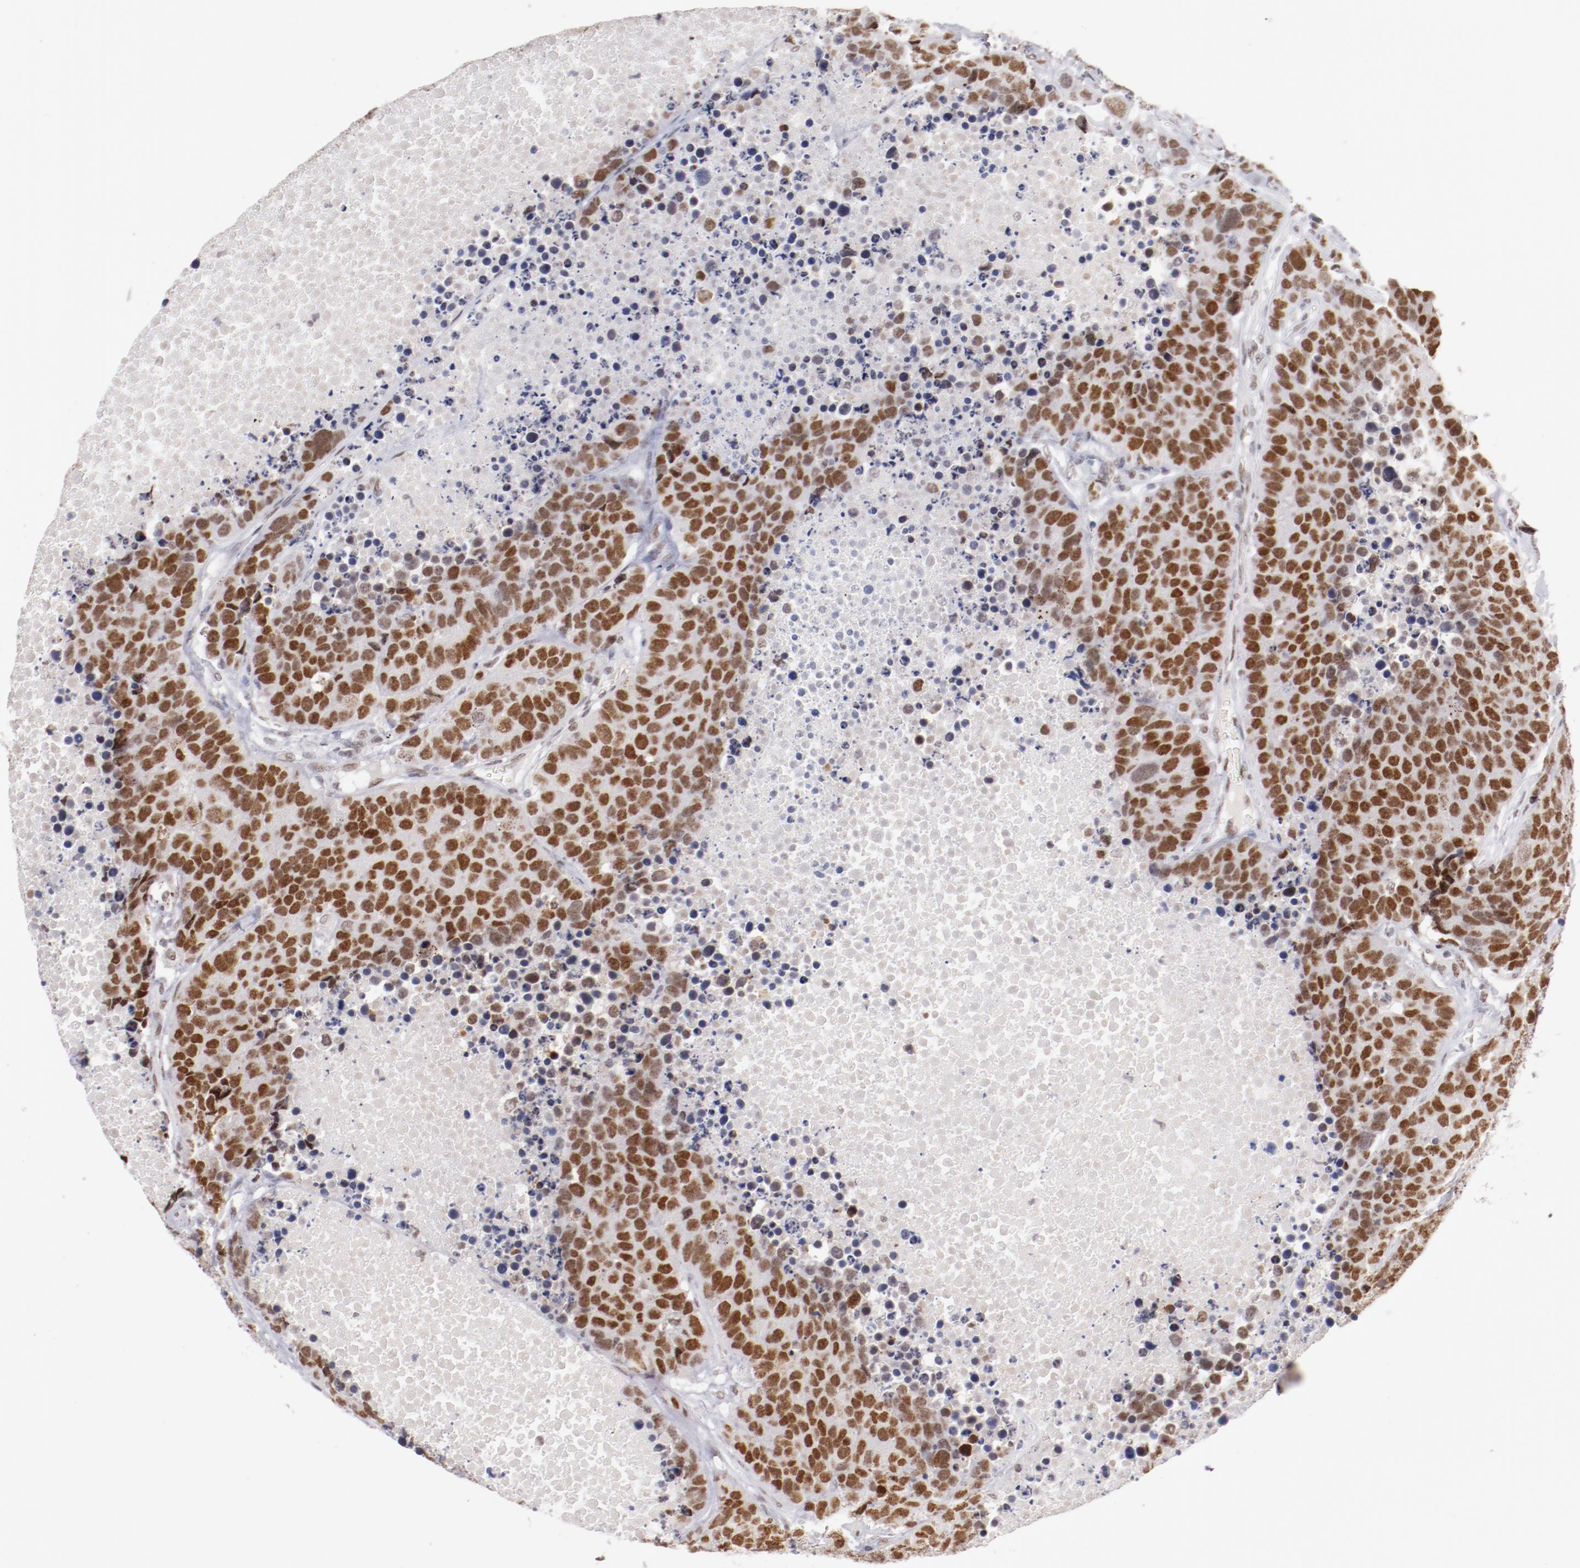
{"staining": {"intensity": "moderate", "quantity": ">75%", "location": "nuclear"}, "tissue": "carcinoid", "cell_type": "Tumor cells", "image_type": "cancer", "snomed": [{"axis": "morphology", "description": "Carcinoid, malignant, NOS"}, {"axis": "topography", "description": "Lung"}], "caption": "Brown immunohistochemical staining in human carcinoid demonstrates moderate nuclear staining in approximately >75% of tumor cells. (IHC, brightfield microscopy, high magnification).", "gene": "TFAP4", "patient": {"sex": "male", "age": 60}}